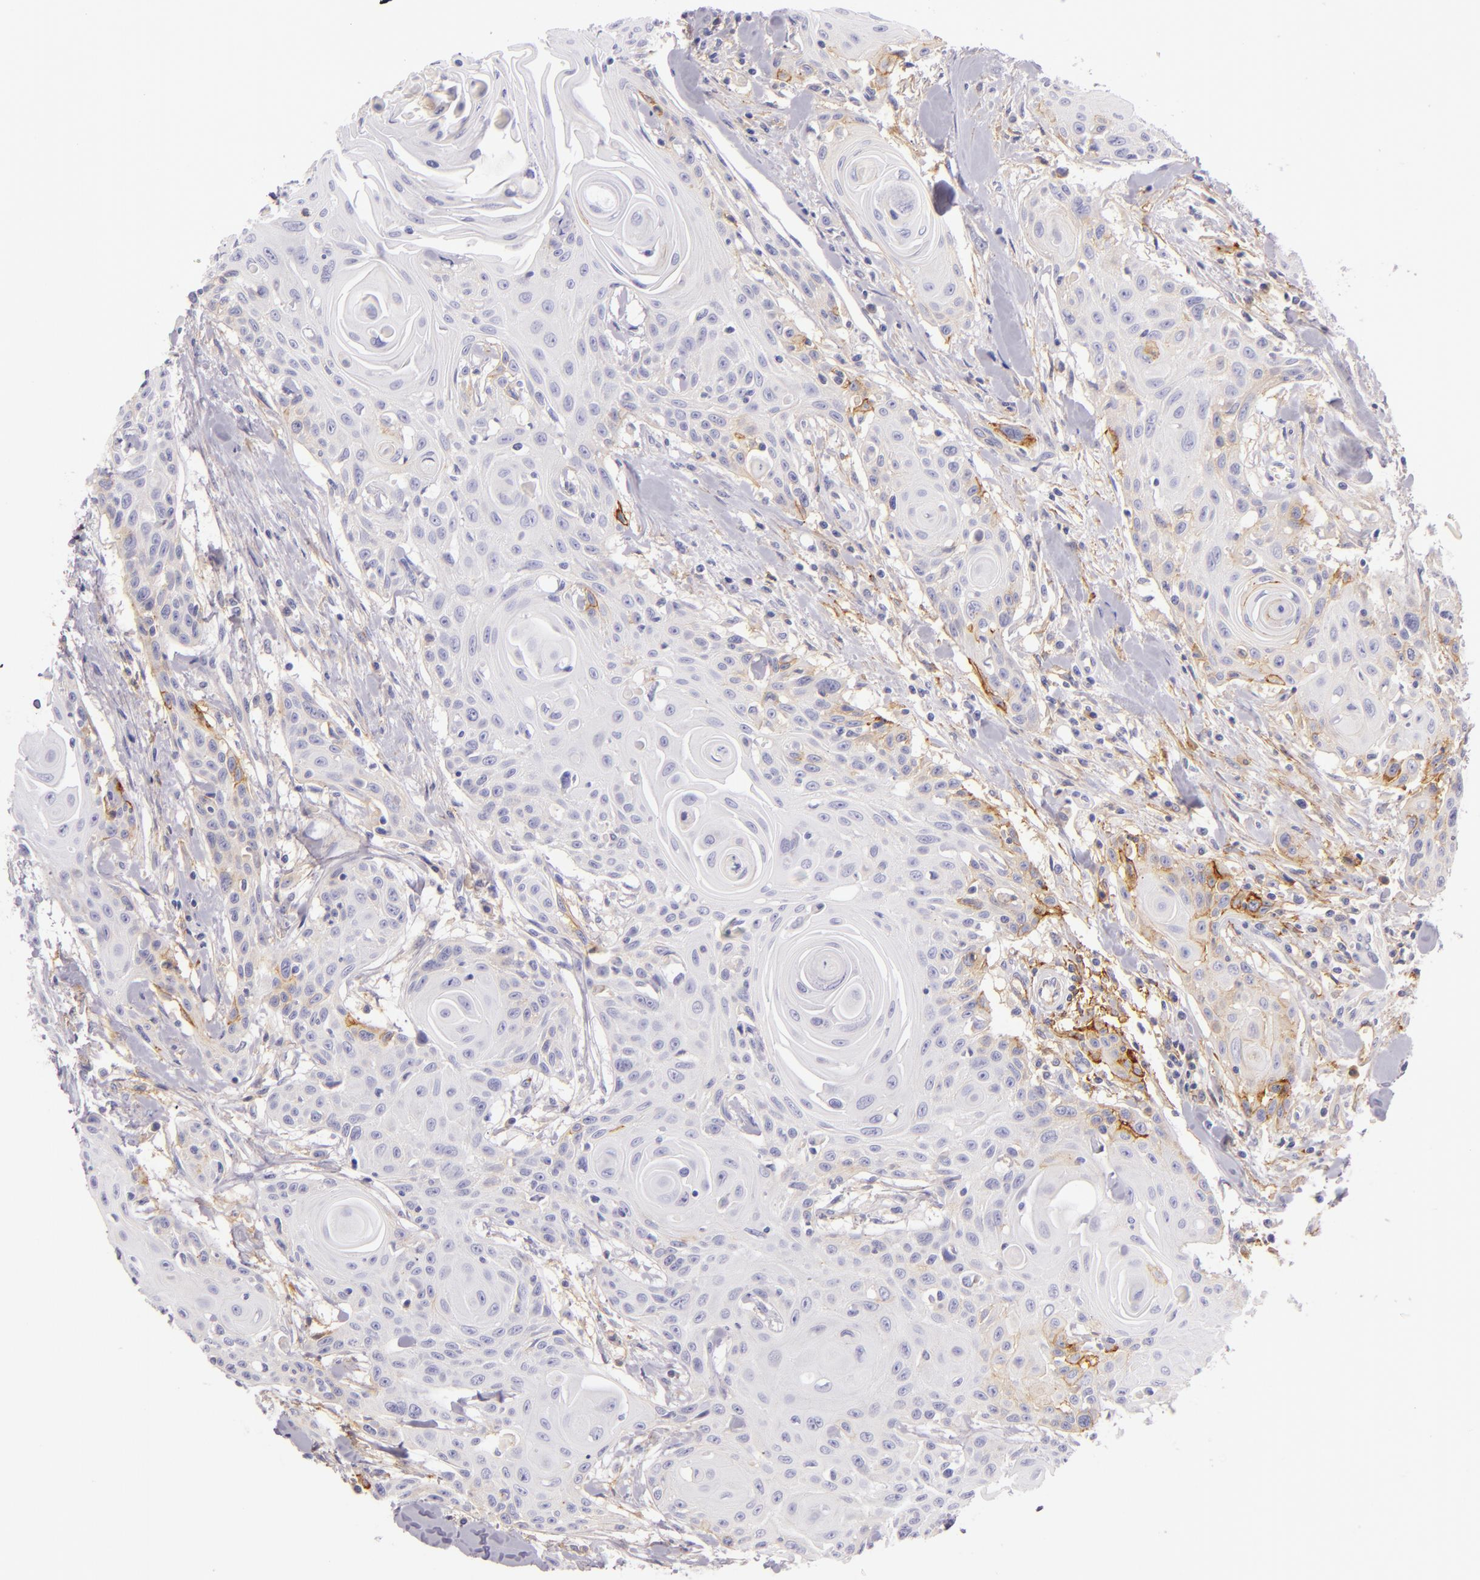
{"staining": {"intensity": "moderate", "quantity": "<25%", "location": "cytoplasmic/membranous"}, "tissue": "head and neck cancer", "cell_type": "Tumor cells", "image_type": "cancer", "snomed": [{"axis": "morphology", "description": "Squamous cell carcinoma, NOS"}, {"axis": "morphology", "description": "Squamous cell carcinoma, metastatic, NOS"}, {"axis": "topography", "description": "Lymph node"}, {"axis": "topography", "description": "Salivary gland"}, {"axis": "topography", "description": "Head-Neck"}], "caption": "Immunohistochemical staining of human head and neck metastatic squamous cell carcinoma shows low levels of moderate cytoplasmic/membranous protein expression in approximately <25% of tumor cells.", "gene": "ICAM1", "patient": {"sex": "female", "age": 74}}